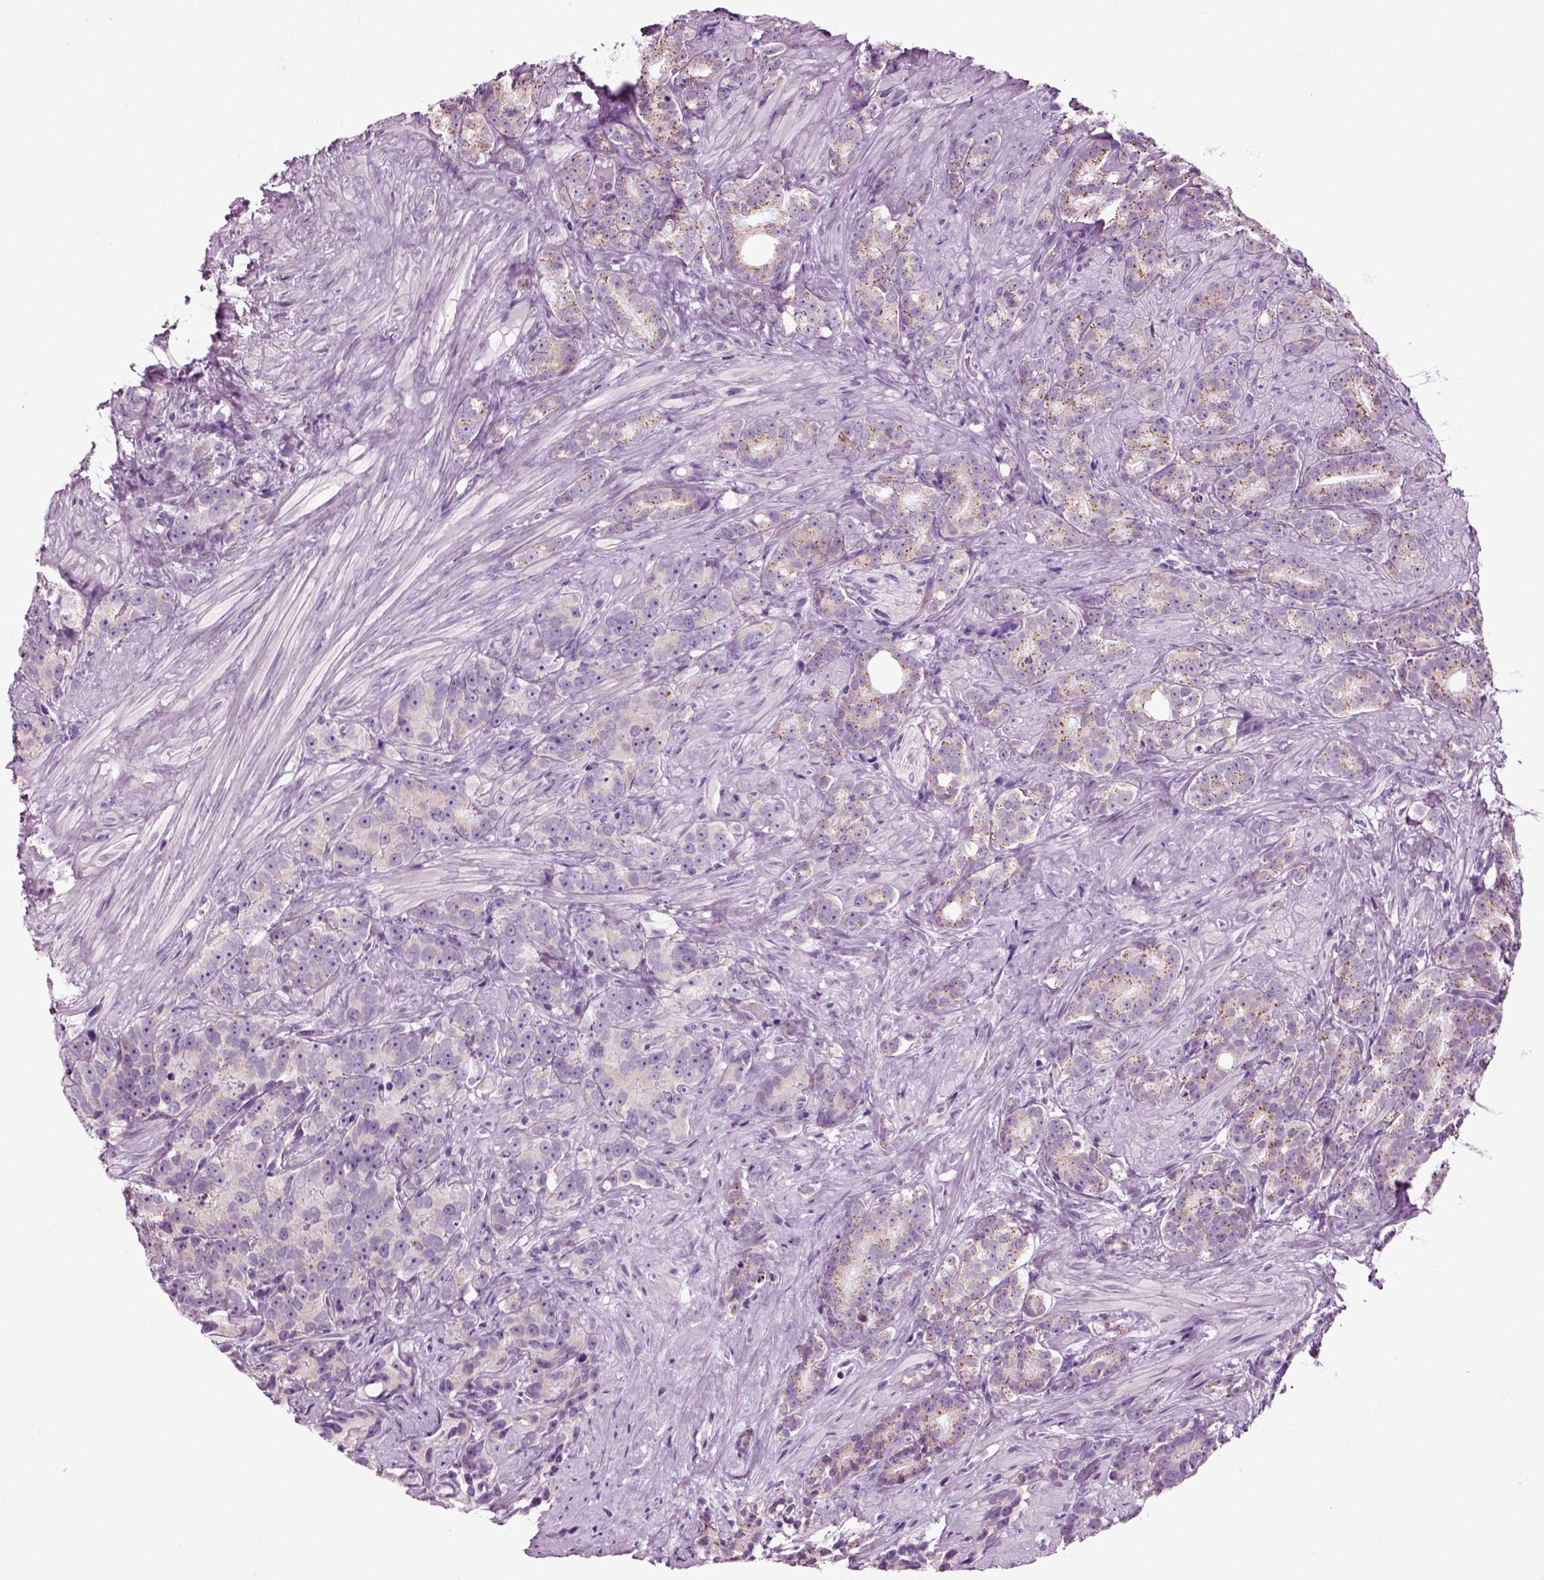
{"staining": {"intensity": "weak", "quantity": "<25%", "location": "cytoplasmic/membranous"}, "tissue": "prostate cancer", "cell_type": "Tumor cells", "image_type": "cancer", "snomed": [{"axis": "morphology", "description": "Adenocarcinoma, High grade"}, {"axis": "topography", "description": "Prostate"}], "caption": "Tumor cells are negative for protein expression in human high-grade adenocarcinoma (prostate).", "gene": "DNAH10", "patient": {"sex": "male", "age": 90}}